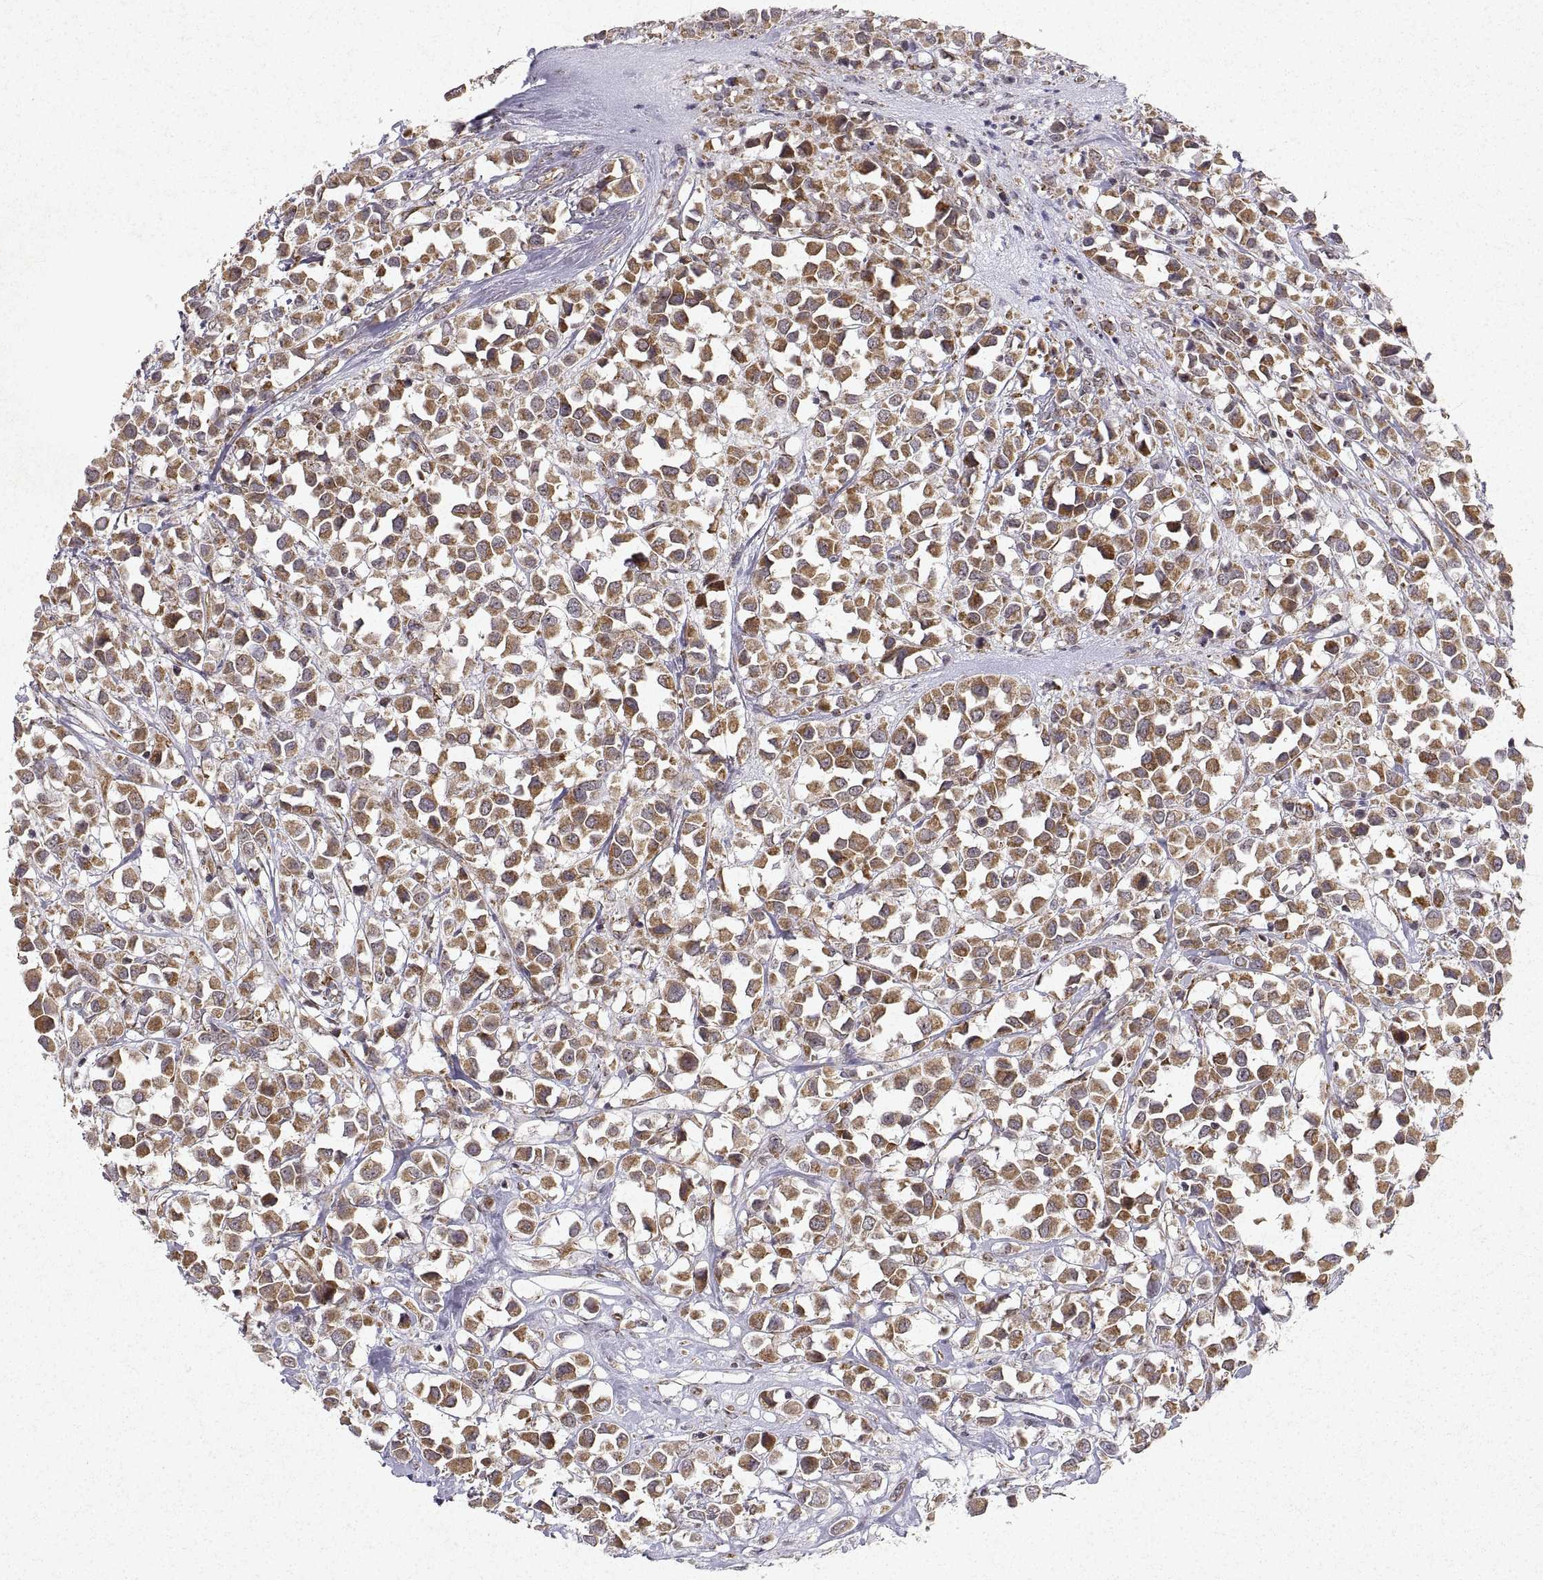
{"staining": {"intensity": "moderate", "quantity": ">75%", "location": "cytoplasmic/membranous"}, "tissue": "breast cancer", "cell_type": "Tumor cells", "image_type": "cancer", "snomed": [{"axis": "morphology", "description": "Duct carcinoma"}, {"axis": "topography", "description": "Breast"}], "caption": "Protein positivity by immunohistochemistry demonstrates moderate cytoplasmic/membranous positivity in approximately >75% of tumor cells in breast intraductal carcinoma. The protein of interest is shown in brown color, while the nuclei are stained blue.", "gene": "MANBAL", "patient": {"sex": "female", "age": 61}}